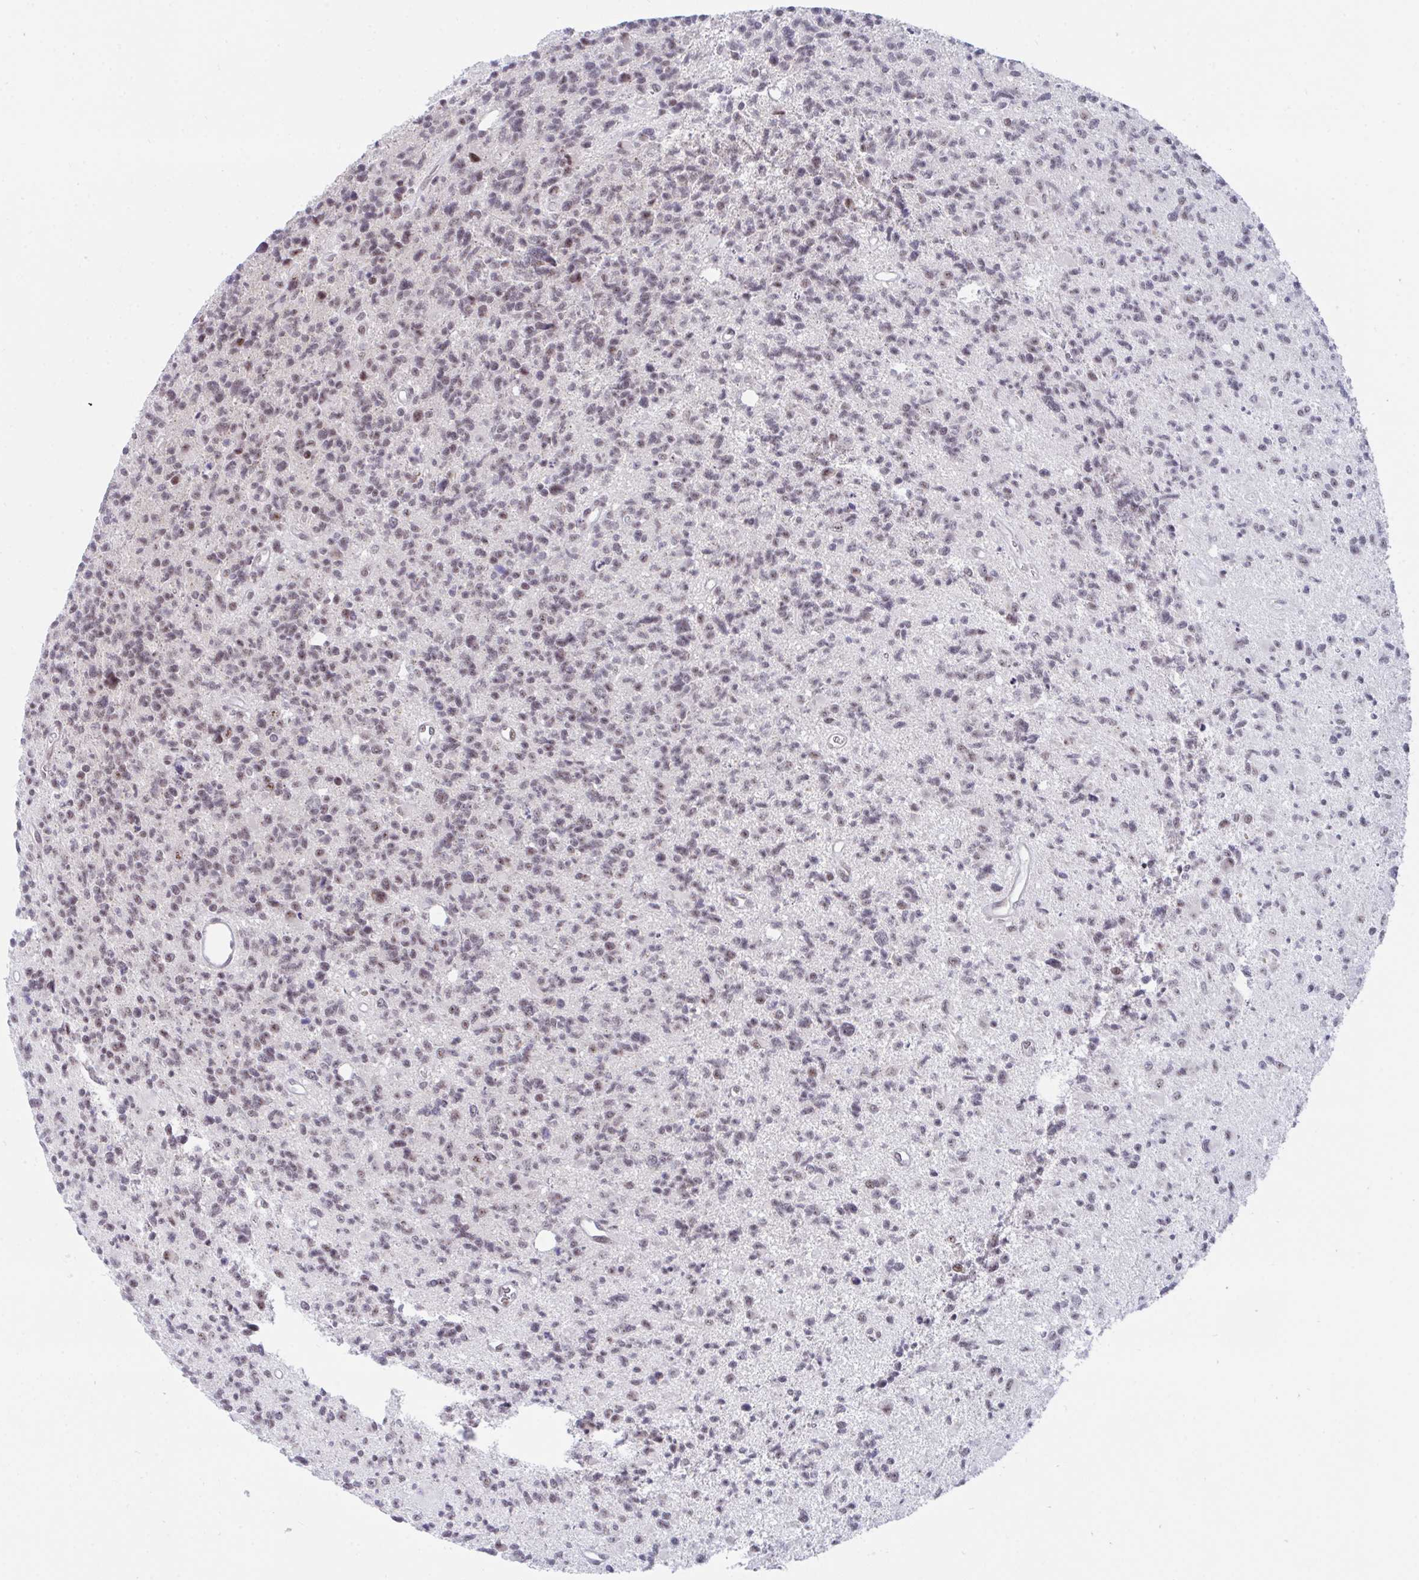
{"staining": {"intensity": "weak", "quantity": "<25%", "location": "nuclear"}, "tissue": "glioma", "cell_type": "Tumor cells", "image_type": "cancer", "snomed": [{"axis": "morphology", "description": "Glioma, malignant, High grade"}, {"axis": "topography", "description": "Brain"}], "caption": "Glioma was stained to show a protein in brown. There is no significant staining in tumor cells. (Immunohistochemistry (ihc), brightfield microscopy, high magnification).", "gene": "PRR14", "patient": {"sex": "male", "age": 29}}